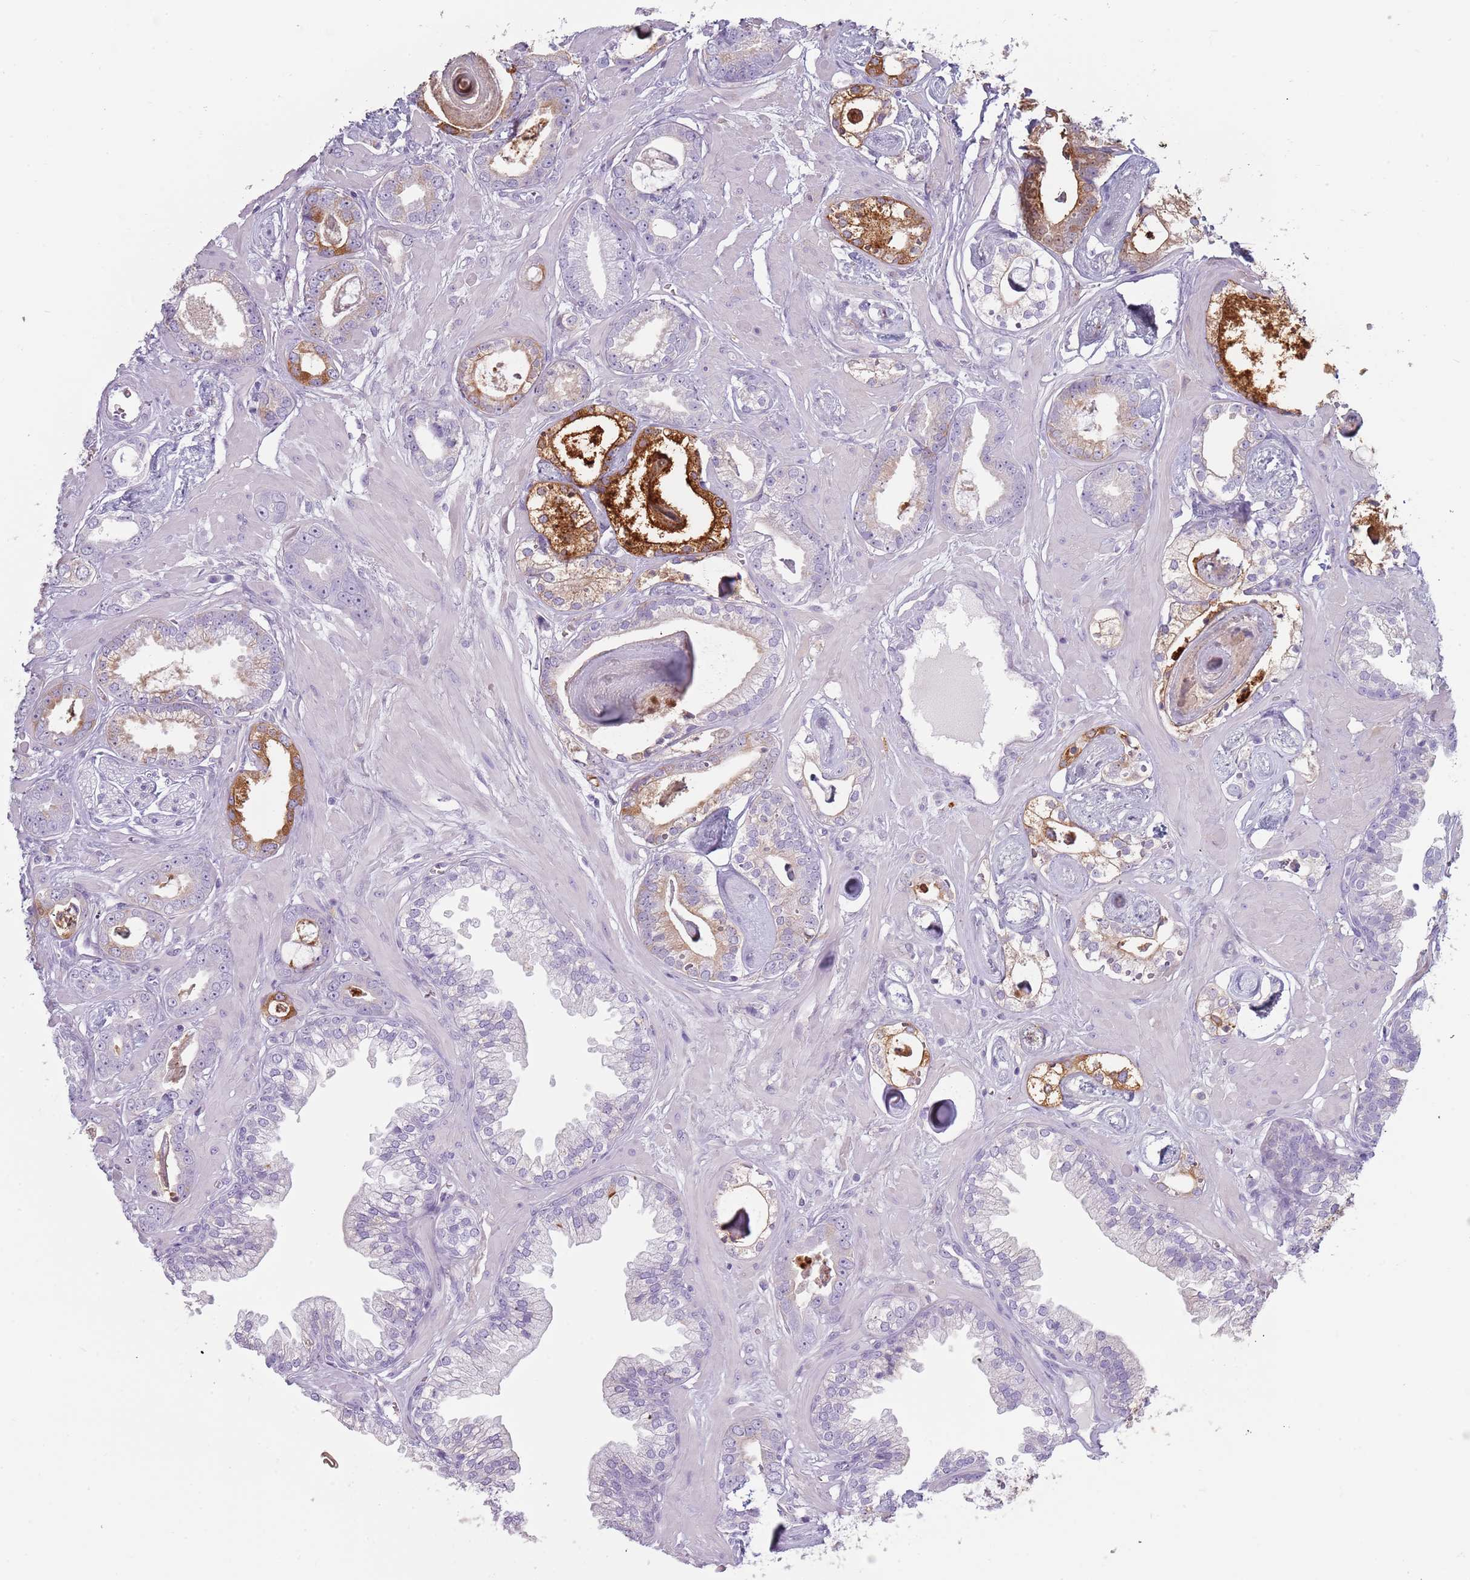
{"staining": {"intensity": "moderate", "quantity": "<25%", "location": "cytoplasmic/membranous"}, "tissue": "prostate cancer", "cell_type": "Tumor cells", "image_type": "cancer", "snomed": [{"axis": "morphology", "description": "Adenocarcinoma, Low grade"}, {"axis": "topography", "description": "Prostate"}], "caption": "There is low levels of moderate cytoplasmic/membranous positivity in tumor cells of prostate cancer, as demonstrated by immunohistochemical staining (brown color).", "gene": "COLEC12", "patient": {"sex": "male", "age": 60}}